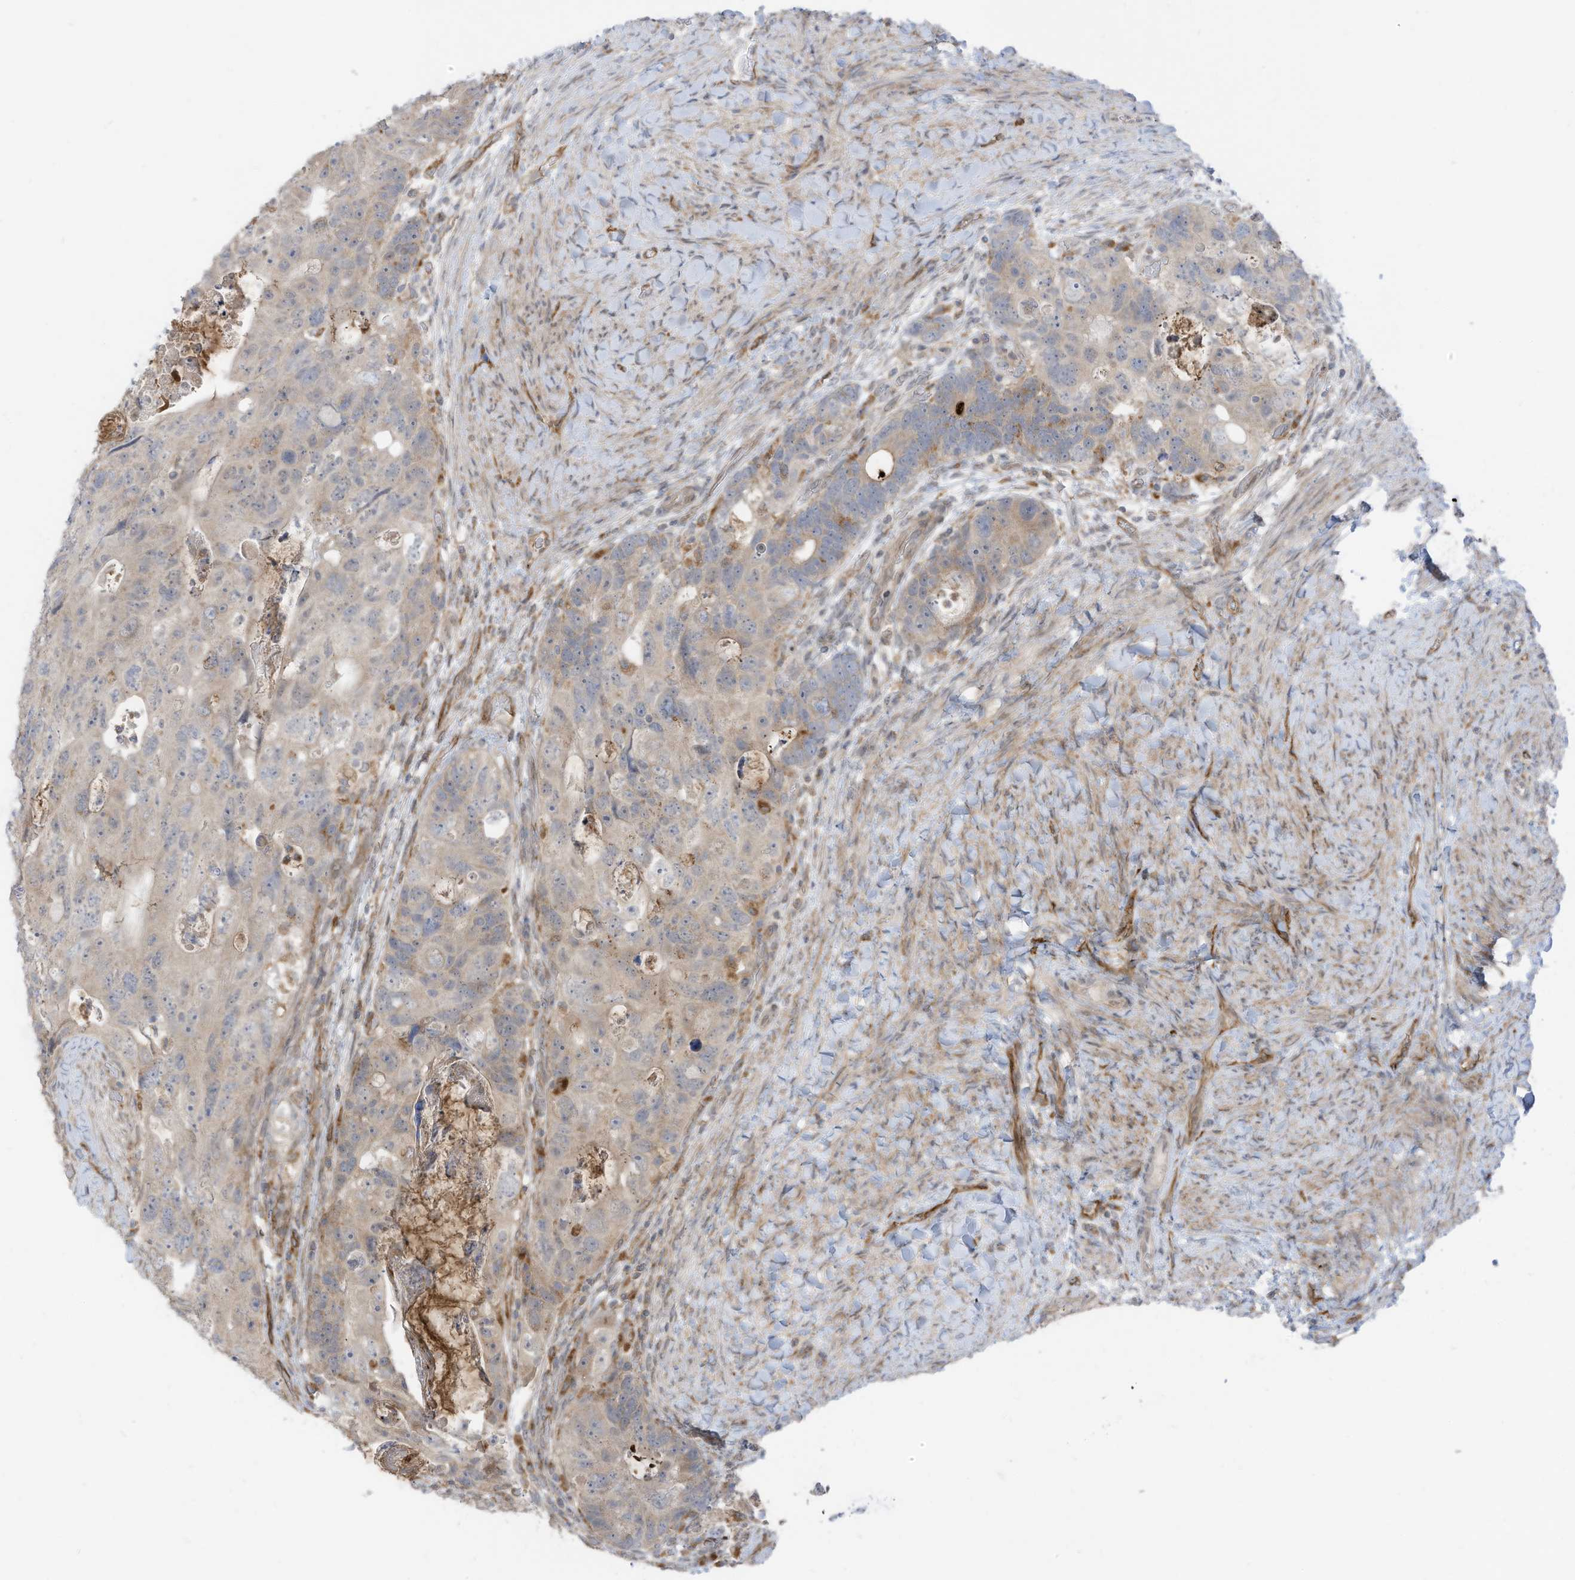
{"staining": {"intensity": "weak", "quantity": ">75%", "location": "cytoplasmic/membranous"}, "tissue": "colorectal cancer", "cell_type": "Tumor cells", "image_type": "cancer", "snomed": [{"axis": "morphology", "description": "Adenocarcinoma, NOS"}, {"axis": "topography", "description": "Rectum"}], "caption": "Colorectal cancer (adenocarcinoma) stained with immunohistochemistry (IHC) displays weak cytoplasmic/membranous positivity in about >75% of tumor cells.", "gene": "DZIP3", "patient": {"sex": "male", "age": 59}}